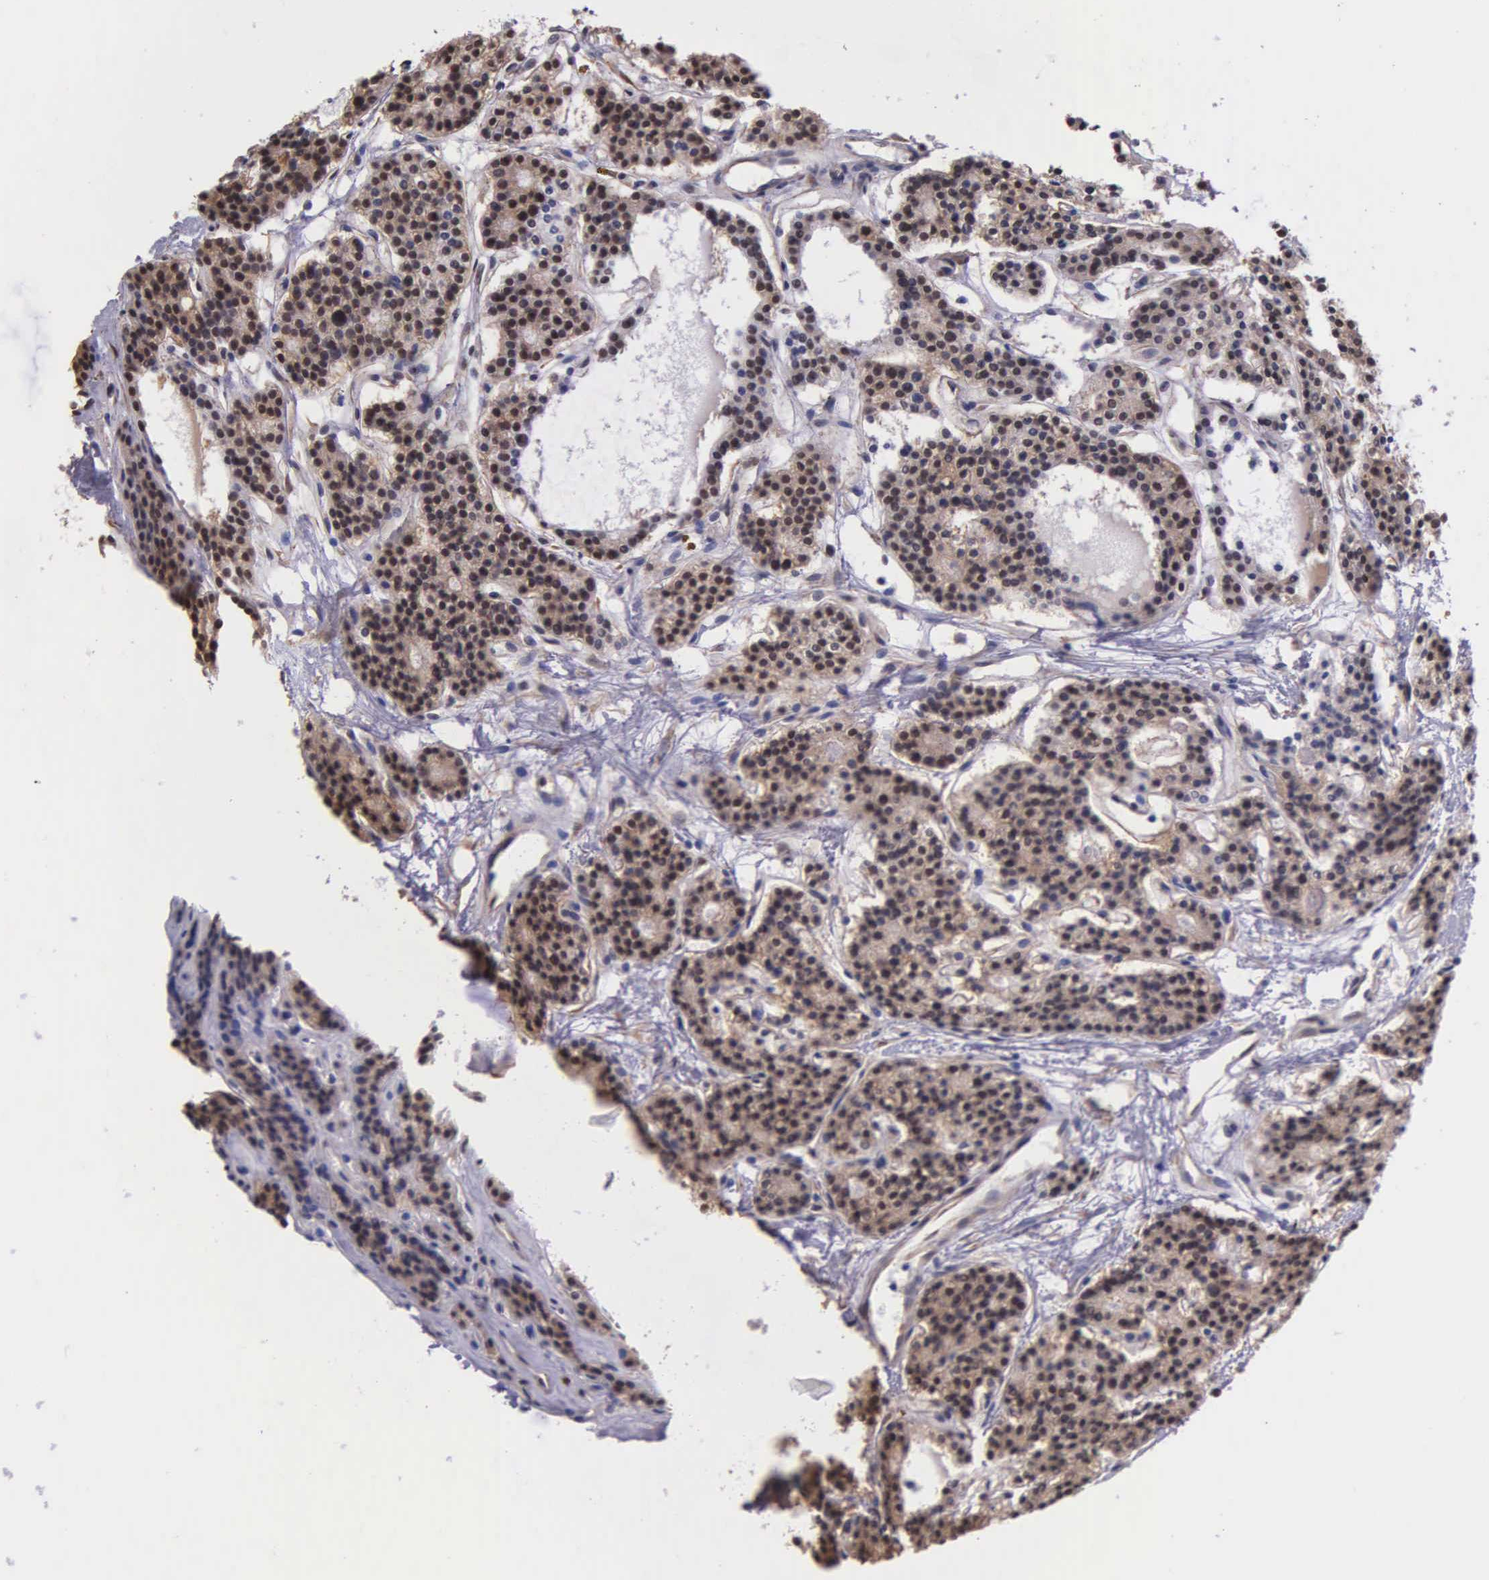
{"staining": {"intensity": "strong", "quantity": ">75%", "location": "cytoplasmic/membranous,nuclear"}, "tissue": "parathyroid gland", "cell_type": "Glandular cells", "image_type": "normal", "snomed": [{"axis": "morphology", "description": "Normal tissue, NOS"}, {"axis": "topography", "description": "Parathyroid gland"}], "caption": "High-magnification brightfield microscopy of normal parathyroid gland stained with DAB (brown) and counterstained with hematoxylin (blue). glandular cells exhibit strong cytoplasmic/membranous,nuclear staining is identified in about>75% of cells. The staining was performed using DAB (3,3'-diaminobenzidine), with brown indicating positive protein expression. Nuclei are stained blue with hematoxylin.", "gene": "PSMC1", "patient": {"sex": "female", "age": 70}}